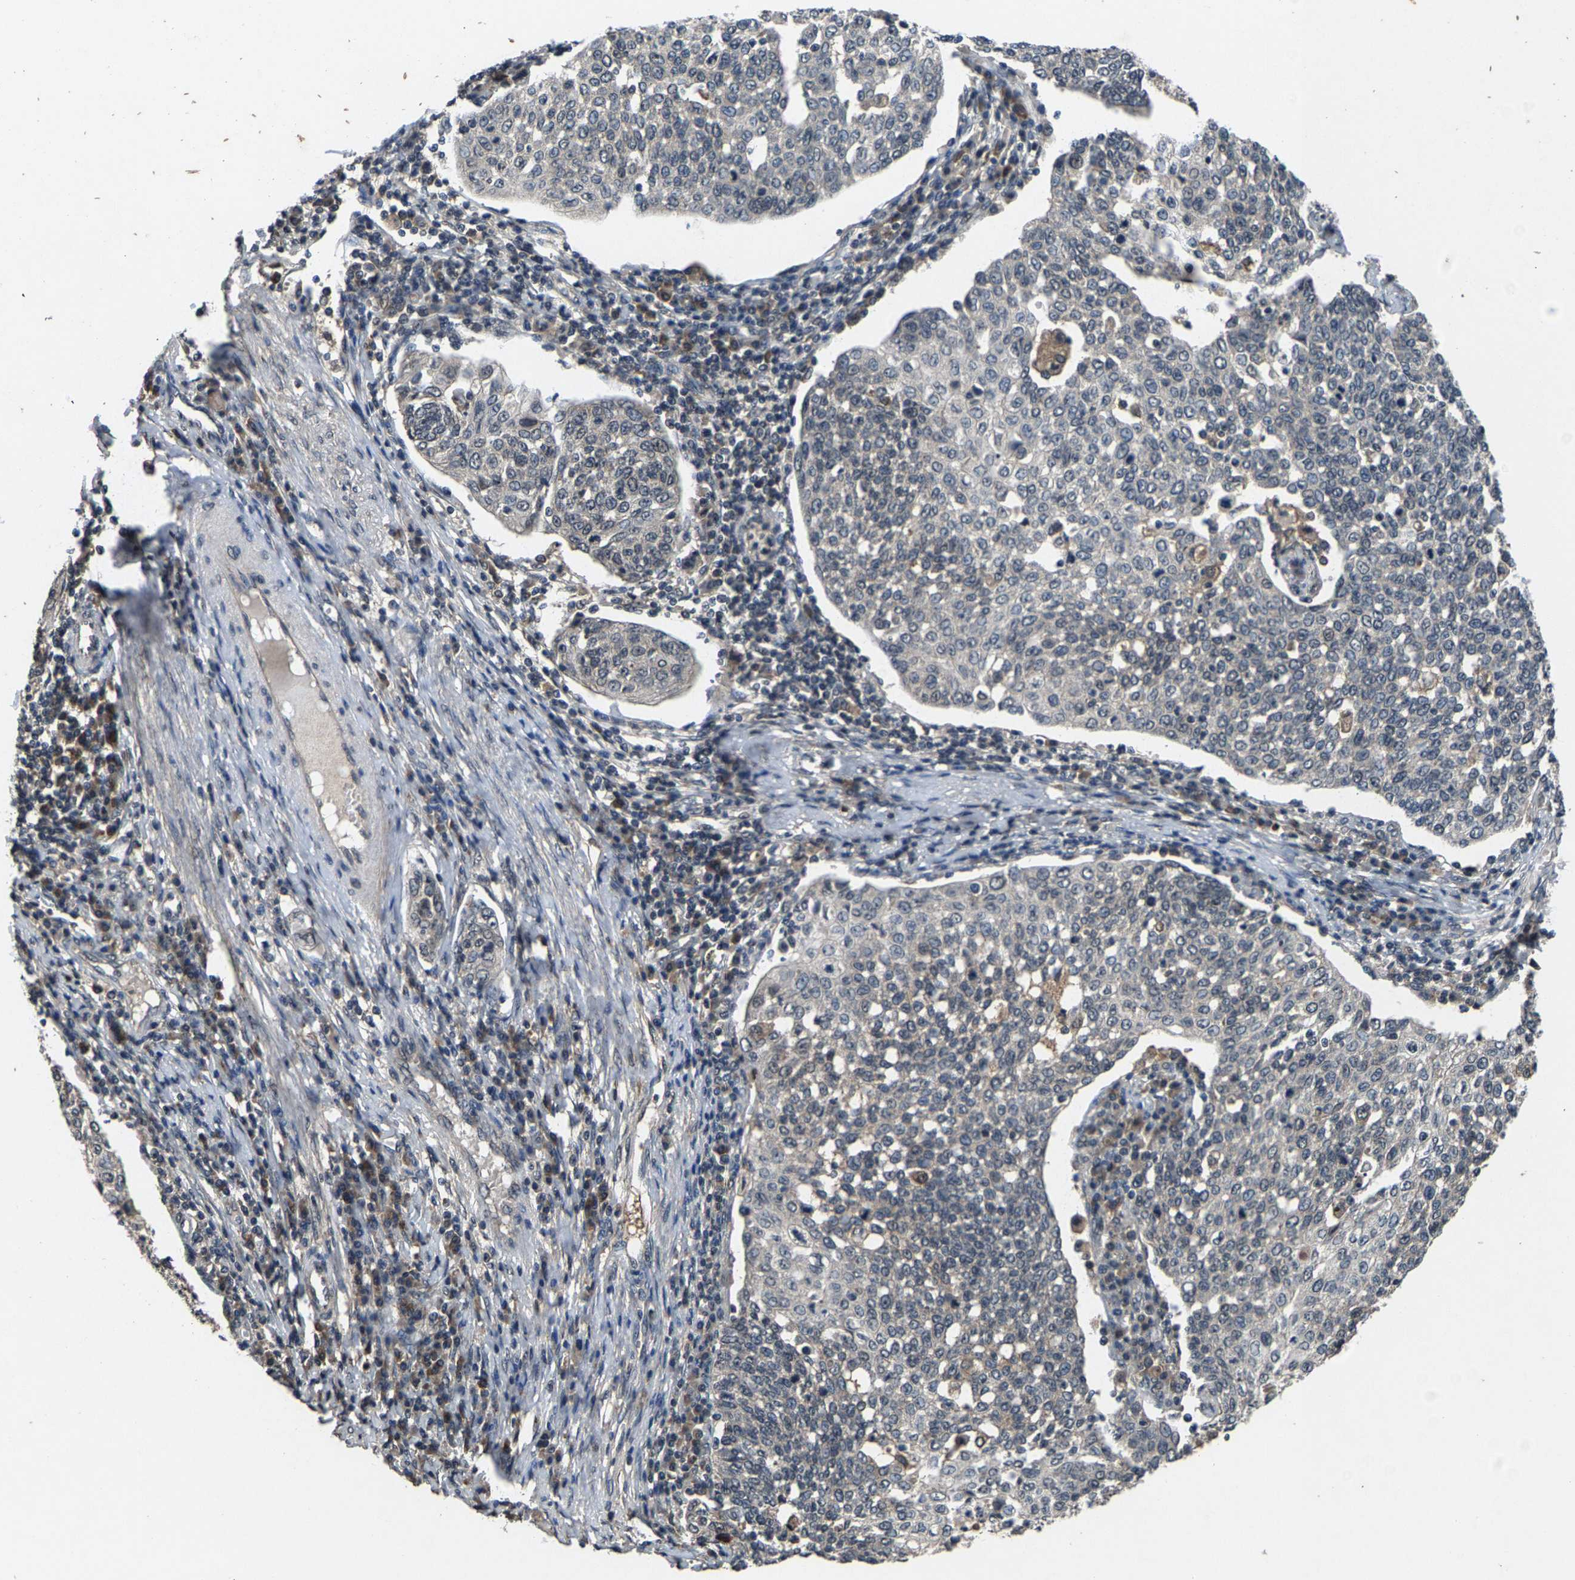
{"staining": {"intensity": "negative", "quantity": "none", "location": "none"}, "tissue": "cervical cancer", "cell_type": "Tumor cells", "image_type": "cancer", "snomed": [{"axis": "morphology", "description": "Squamous cell carcinoma, NOS"}, {"axis": "topography", "description": "Cervix"}], "caption": "Tumor cells show no significant positivity in cervical cancer. Brightfield microscopy of immunohistochemistry (IHC) stained with DAB (3,3'-diaminobenzidine) (brown) and hematoxylin (blue), captured at high magnification.", "gene": "HUWE1", "patient": {"sex": "female", "age": 34}}